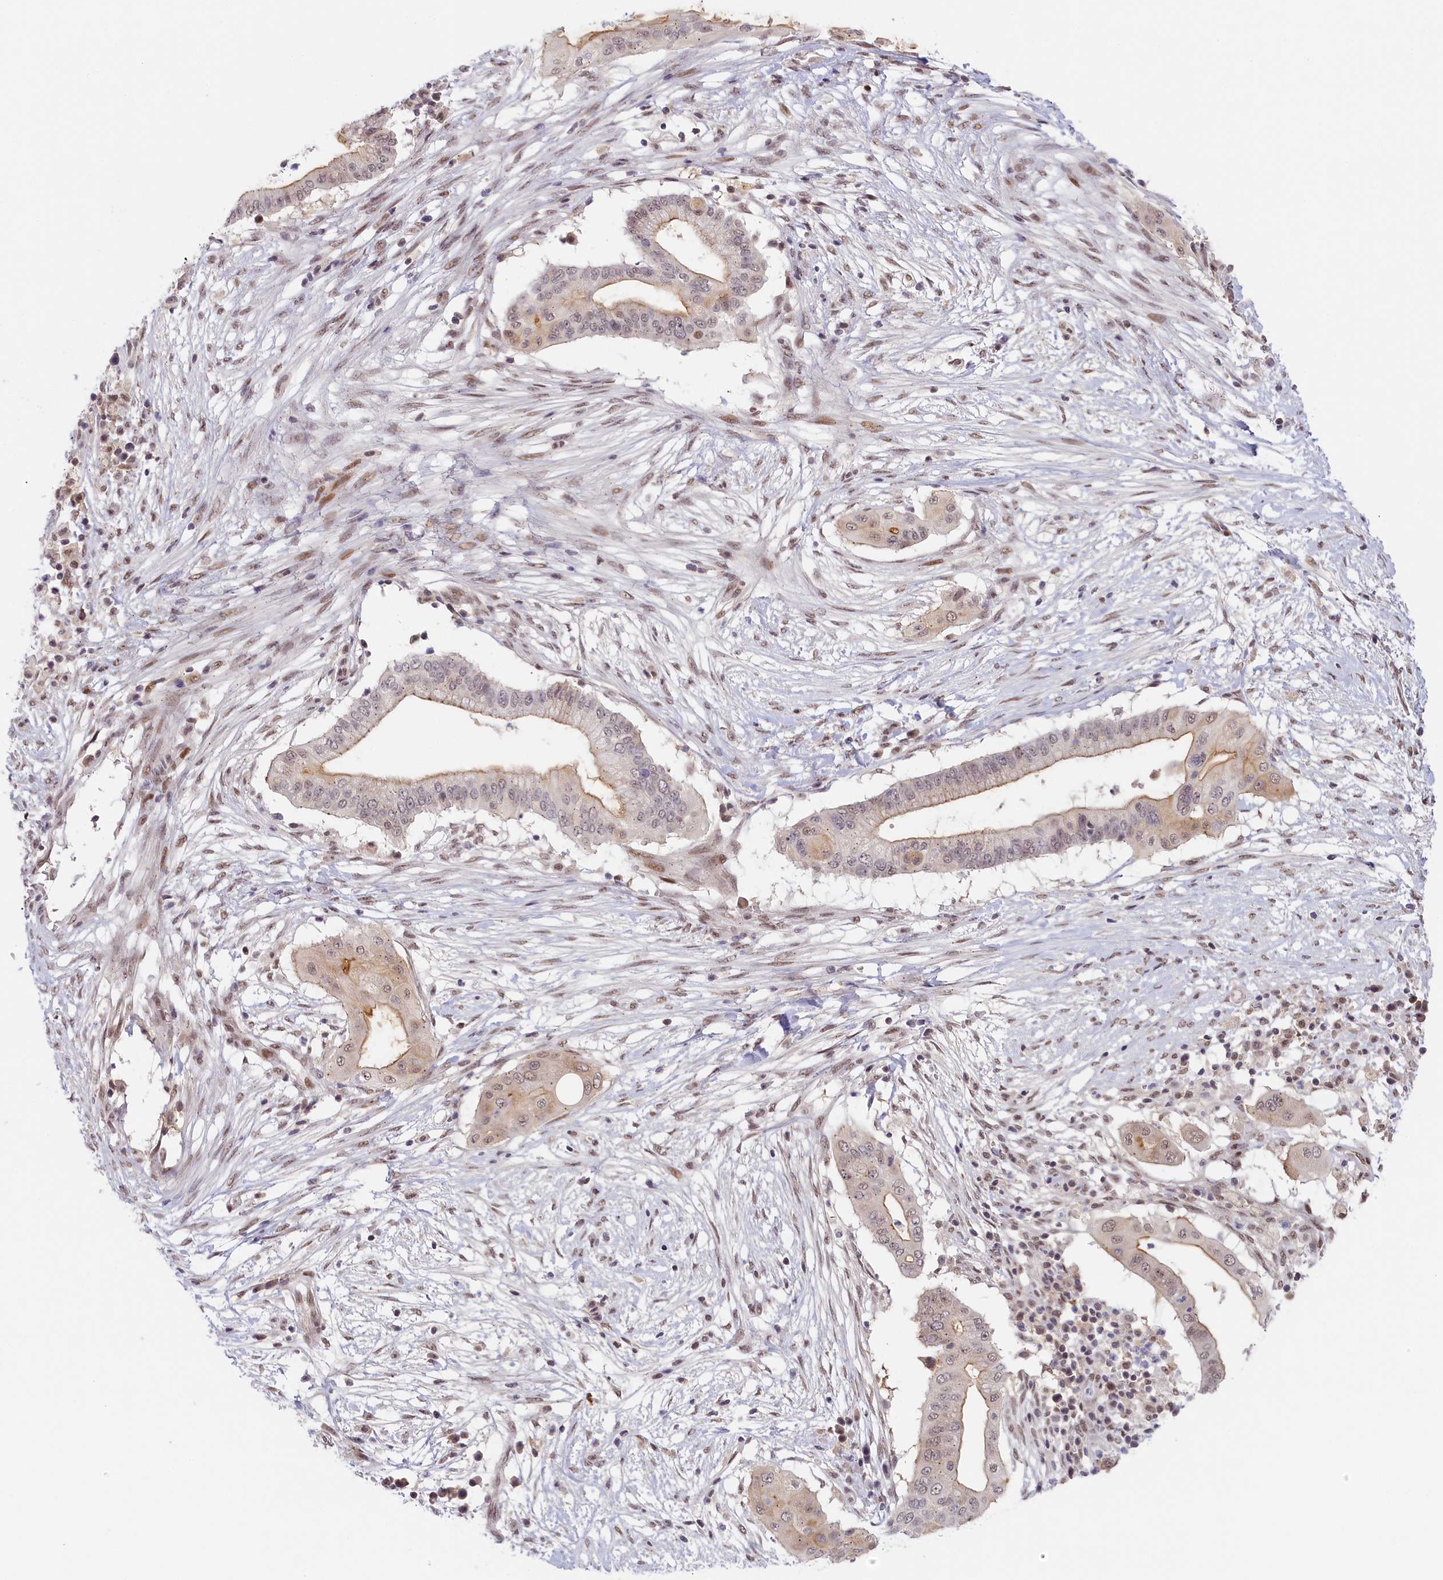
{"staining": {"intensity": "moderate", "quantity": "25%-75%", "location": "cytoplasmic/membranous,nuclear"}, "tissue": "pancreatic cancer", "cell_type": "Tumor cells", "image_type": "cancer", "snomed": [{"axis": "morphology", "description": "Adenocarcinoma, NOS"}, {"axis": "topography", "description": "Pancreas"}], "caption": "Pancreatic cancer was stained to show a protein in brown. There is medium levels of moderate cytoplasmic/membranous and nuclear positivity in approximately 25%-75% of tumor cells.", "gene": "SEC31B", "patient": {"sex": "male", "age": 68}}